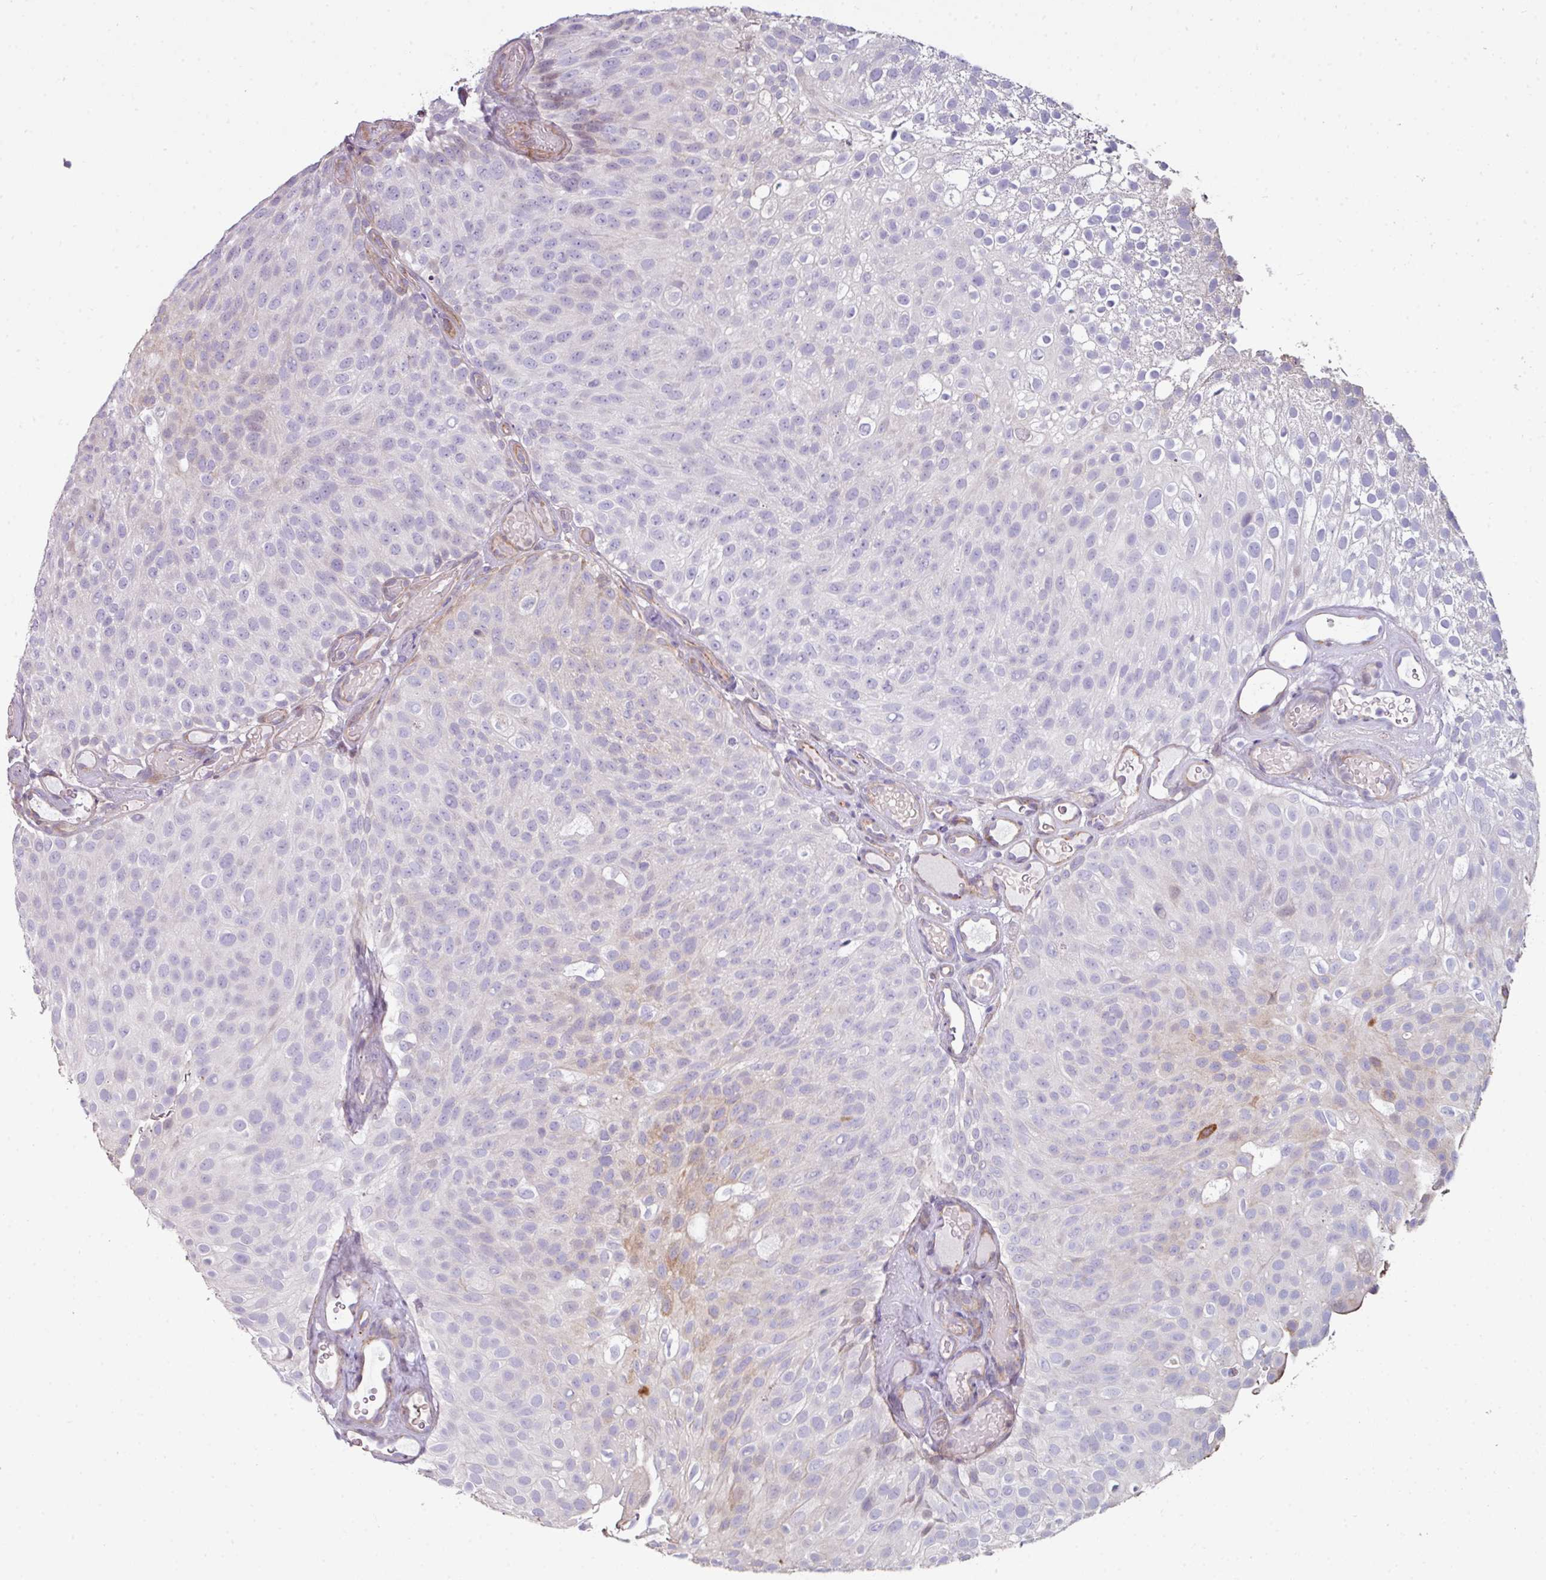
{"staining": {"intensity": "negative", "quantity": "none", "location": "none"}, "tissue": "urothelial cancer", "cell_type": "Tumor cells", "image_type": "cancer", "snomed": [{"axis": "morphology", "description": "Urothelial carcinoma, Low grade"}, {"axis": "topography", "description": "Urinary bladder"}], "caption": "Immunohistochemistry (IHC) histopathology image of human urothelial cancer stained for a protein (brown), which demonstrates no expression in tumor cells. (Stains: DAB immunohistochemistry (IHC) with hematoxylin counter stain, Microscopy: brightfield microscopy at high magnification).", "gene": "ANO9", "patient": {"sex": "male", "age": 78}}